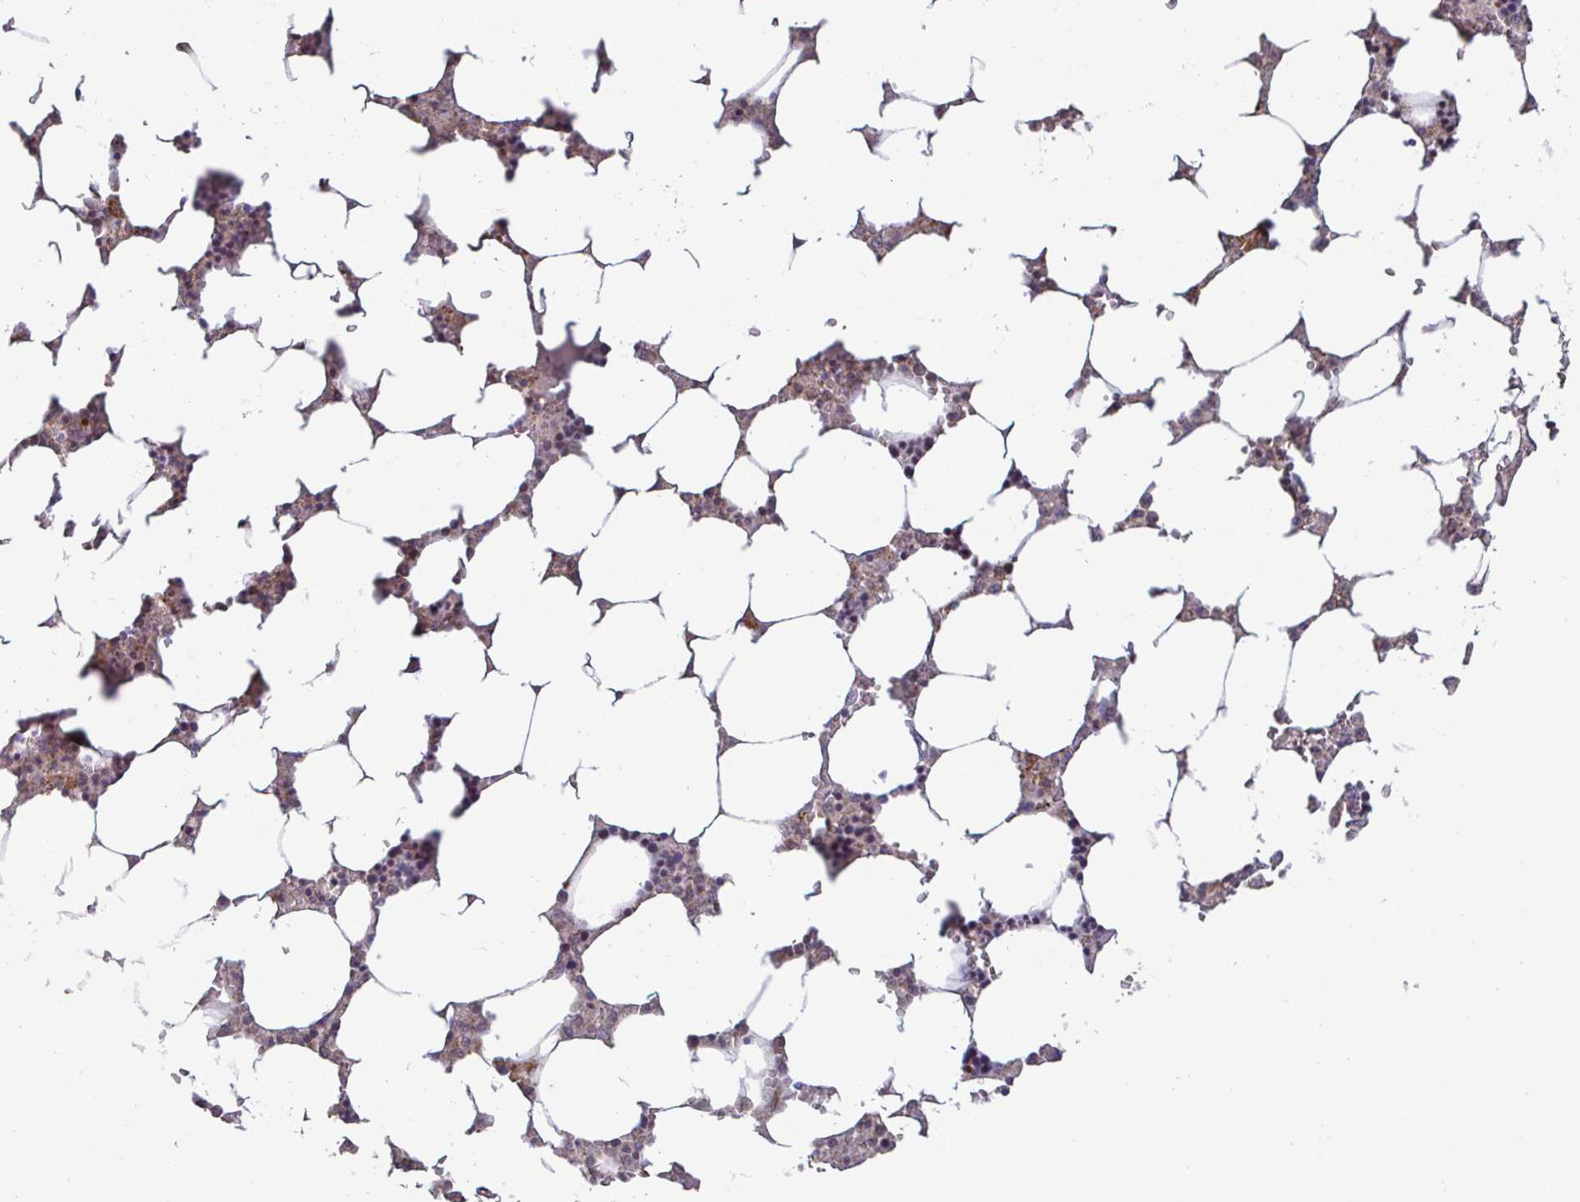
{"staining": {"intensity": "moderate", "quantity": "<25%", "location": "cytoplasmic/membranous"}, "tissue": "bone marrow", "cell_type": "Hematopoietic cells", "image_type": "normal", "snomed": [{"axis": "morphology", "description": "Normal tissue, NOS"}, {"axis": "topography", "description": "Bone marrow"}], "caption": "Protein analysis of normal bone marrow displays moderate cytoplasmic/membranous expression in approximately <25% of hematopoietic cells.", "gene": "SPRY1", "patient": {"sex": "male", "age": 64}}